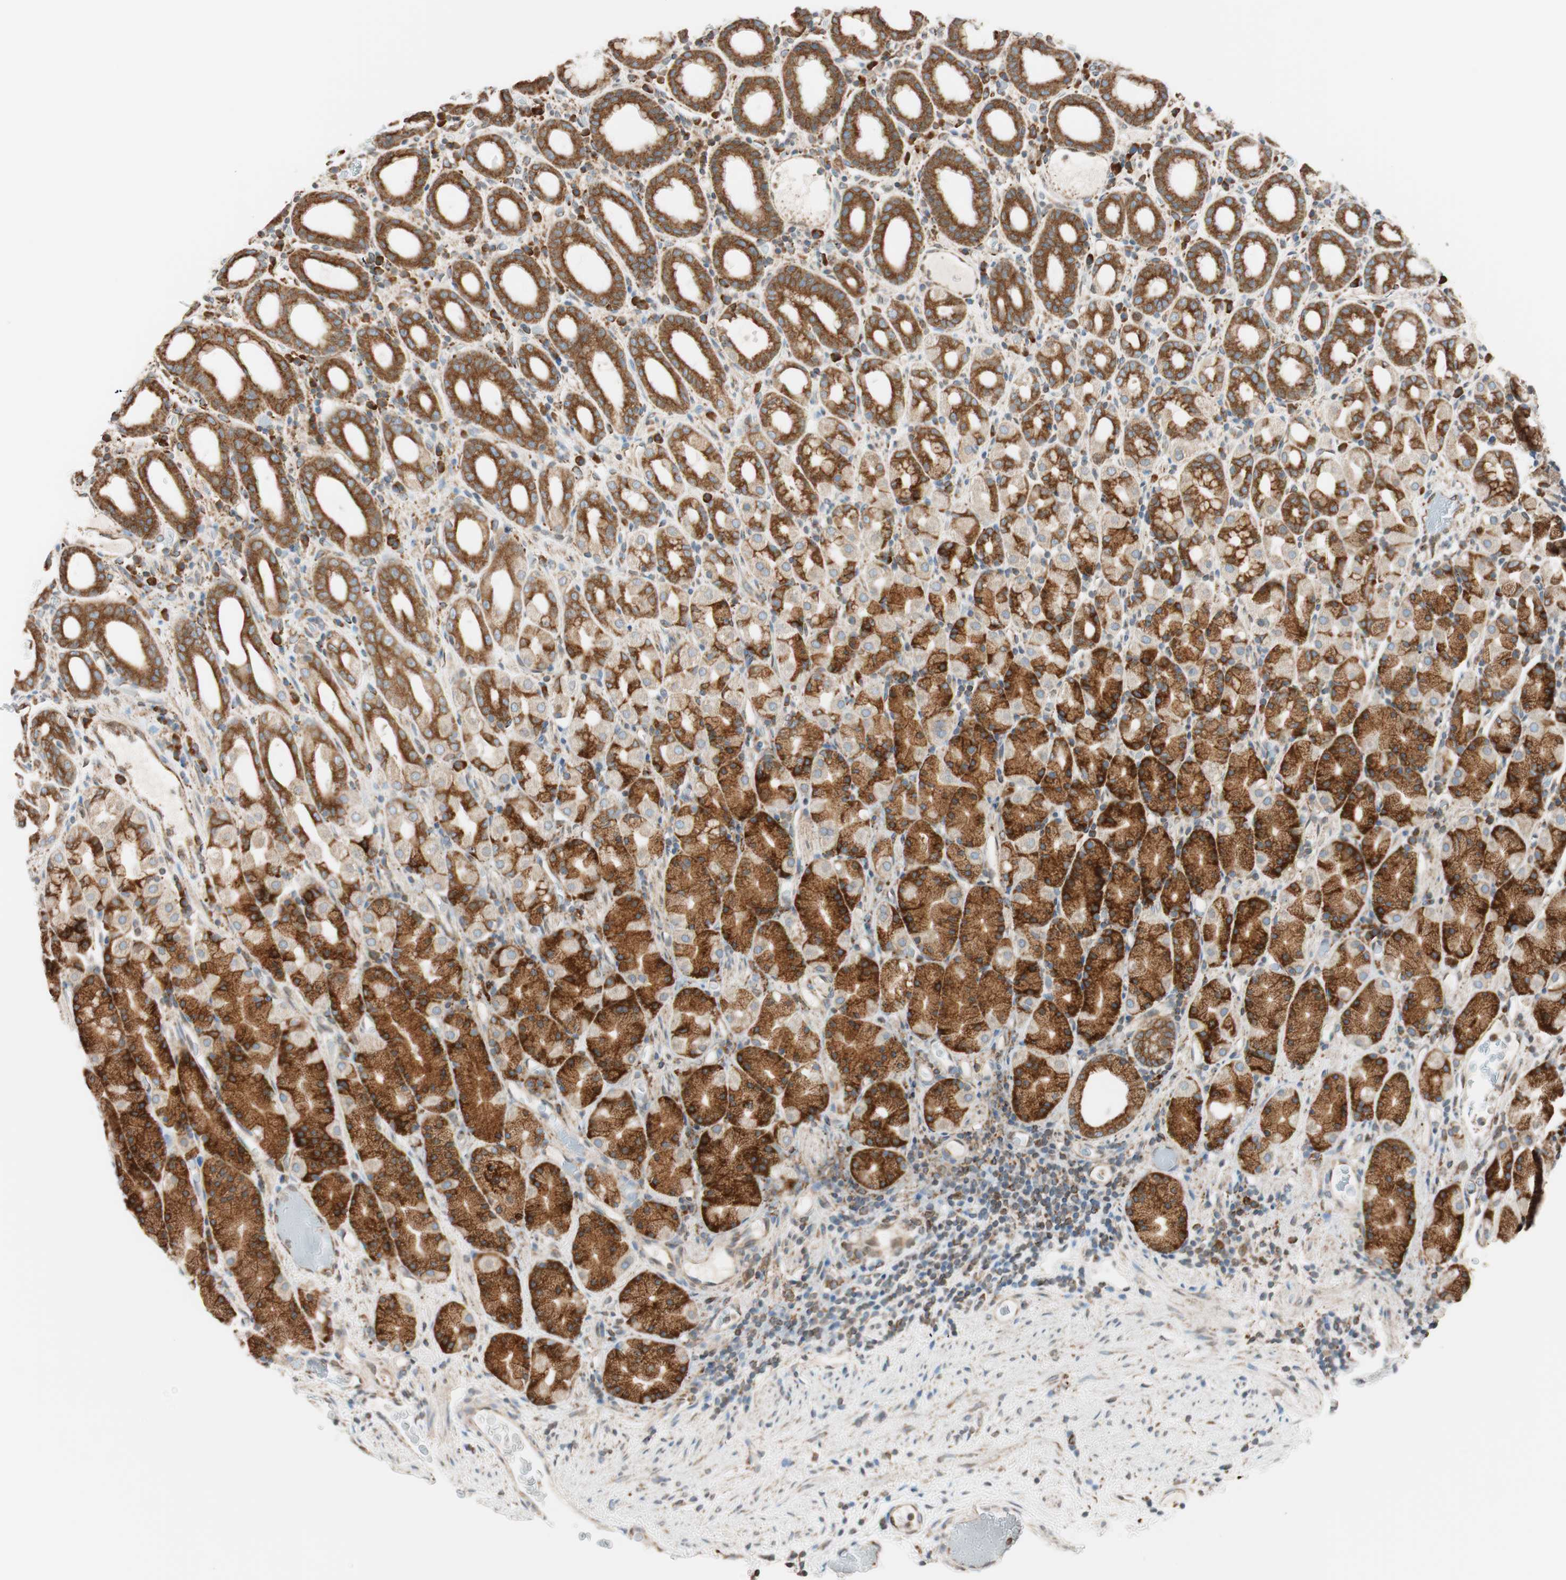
{"staining": {"intensity": "strong", "quantity": "25%-75%", "location": "cytoplasmic/membranous"}, "tissue": "stomach", "cell_type": "Glandular cells", "image_type": "normal", "snomed": [{"axis": "morphology", "description": "Normal tissue, NOS"}, {"axis": "topography", "description": "Stomach, upper"}], "caption": "The histopathology image reveals a brown stain indicating the presence of a protein in the cytoplasmic/membranous of glandular cells in stomach.", "gene": "PRKCSH", "patient": {"sex": "male", "age": 68}}